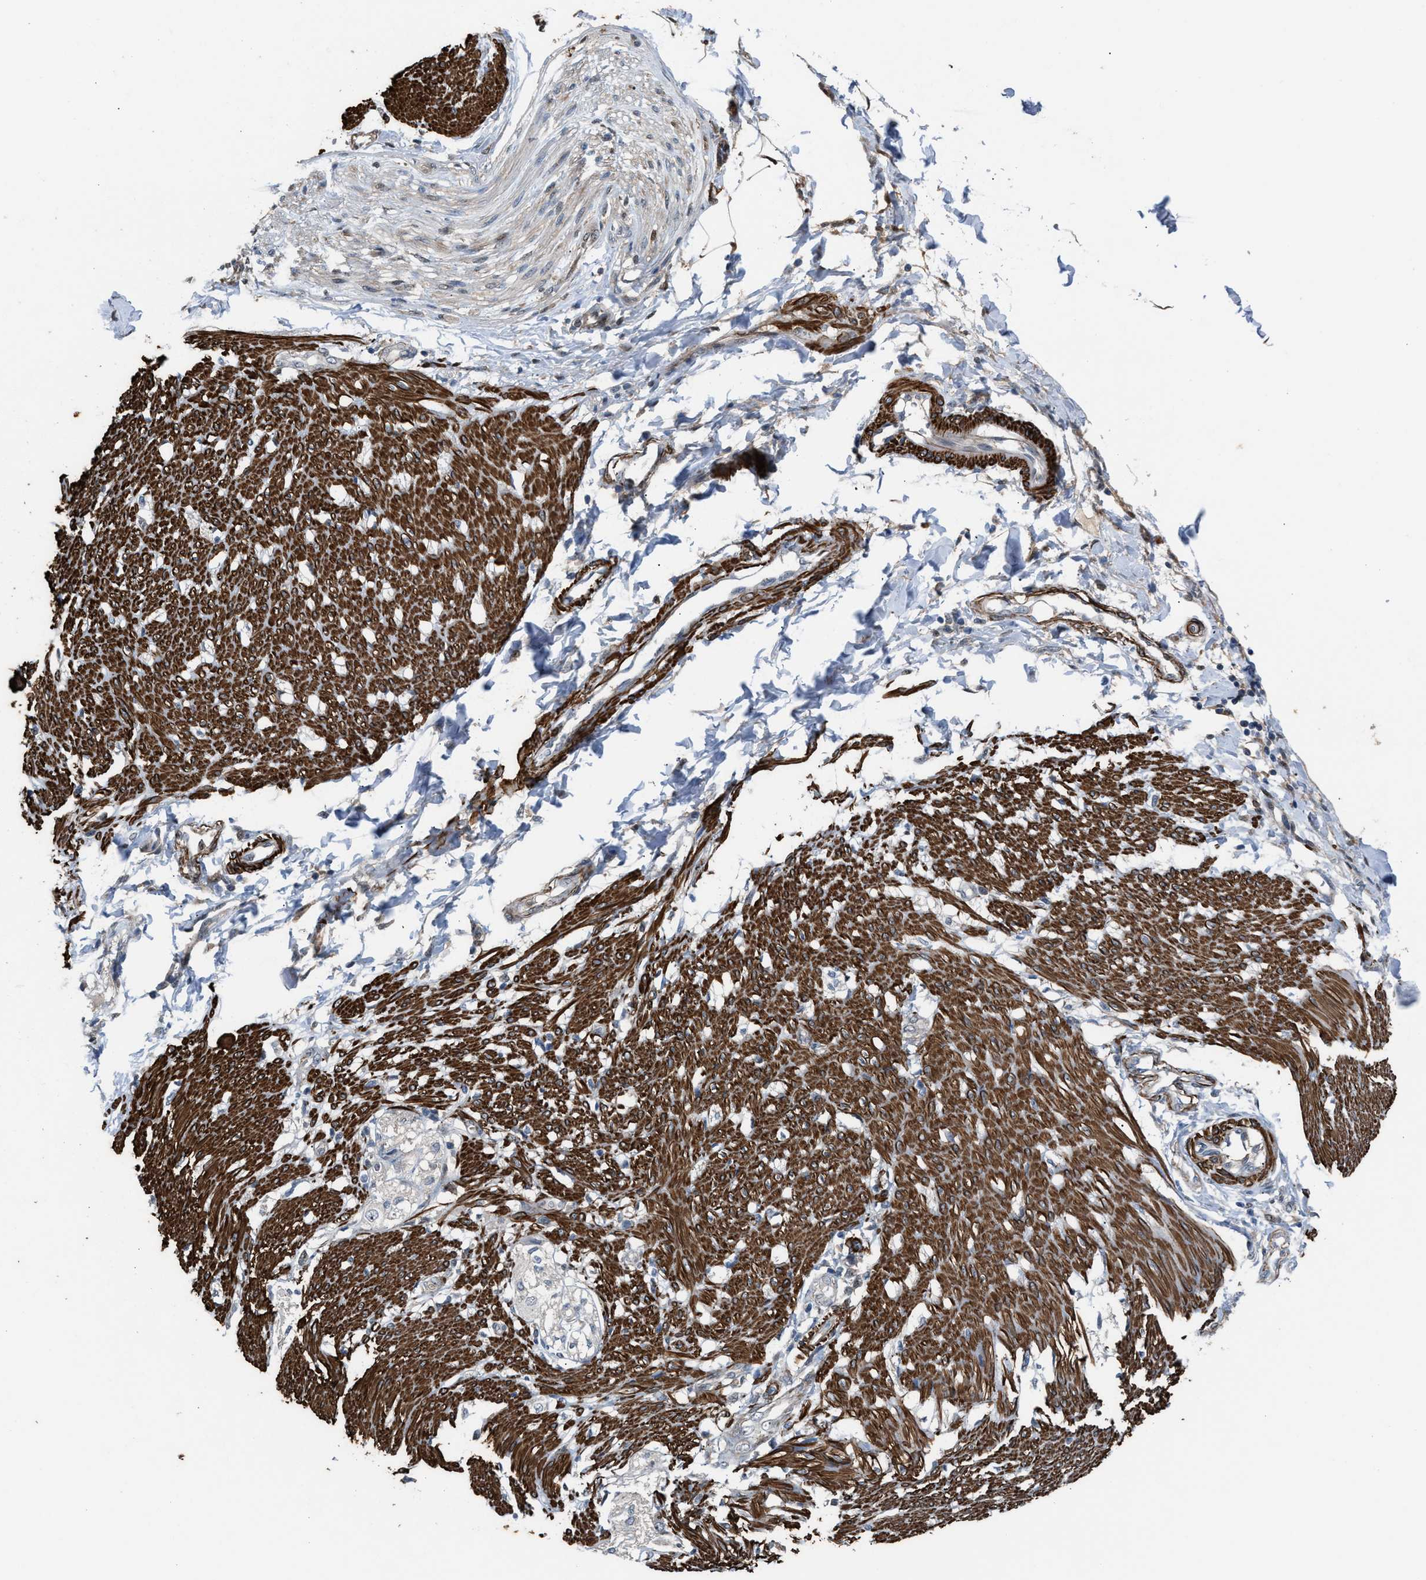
{"staining": {"intensity": "moderate", "quantity": ">75%", "location": "cytoplasmic/membranous"}, "tissue": "adipose tissue", "cell_type": "Adipocytes", "image_type": "normal", "snomed": [{"axis": "morphology", "description": "Normal tissue, NOS"}, {"axis": "morphology", "description": "Adenocarcinoma, NOS"}, {"axis": "topography", "description": "Colon"}, {"axis": "topography", "description": "Peripheral nerve tissue"}], "caption": "Immunohistochemistry image of benign human adipose tissue stained for a protein (brown), which demonstrates medium levels of moderate cytoplasmic/membranous expression in about >75% of adipocytes.", "gene": "NQO2", "patient": {"sex": "male", "age": 14}}